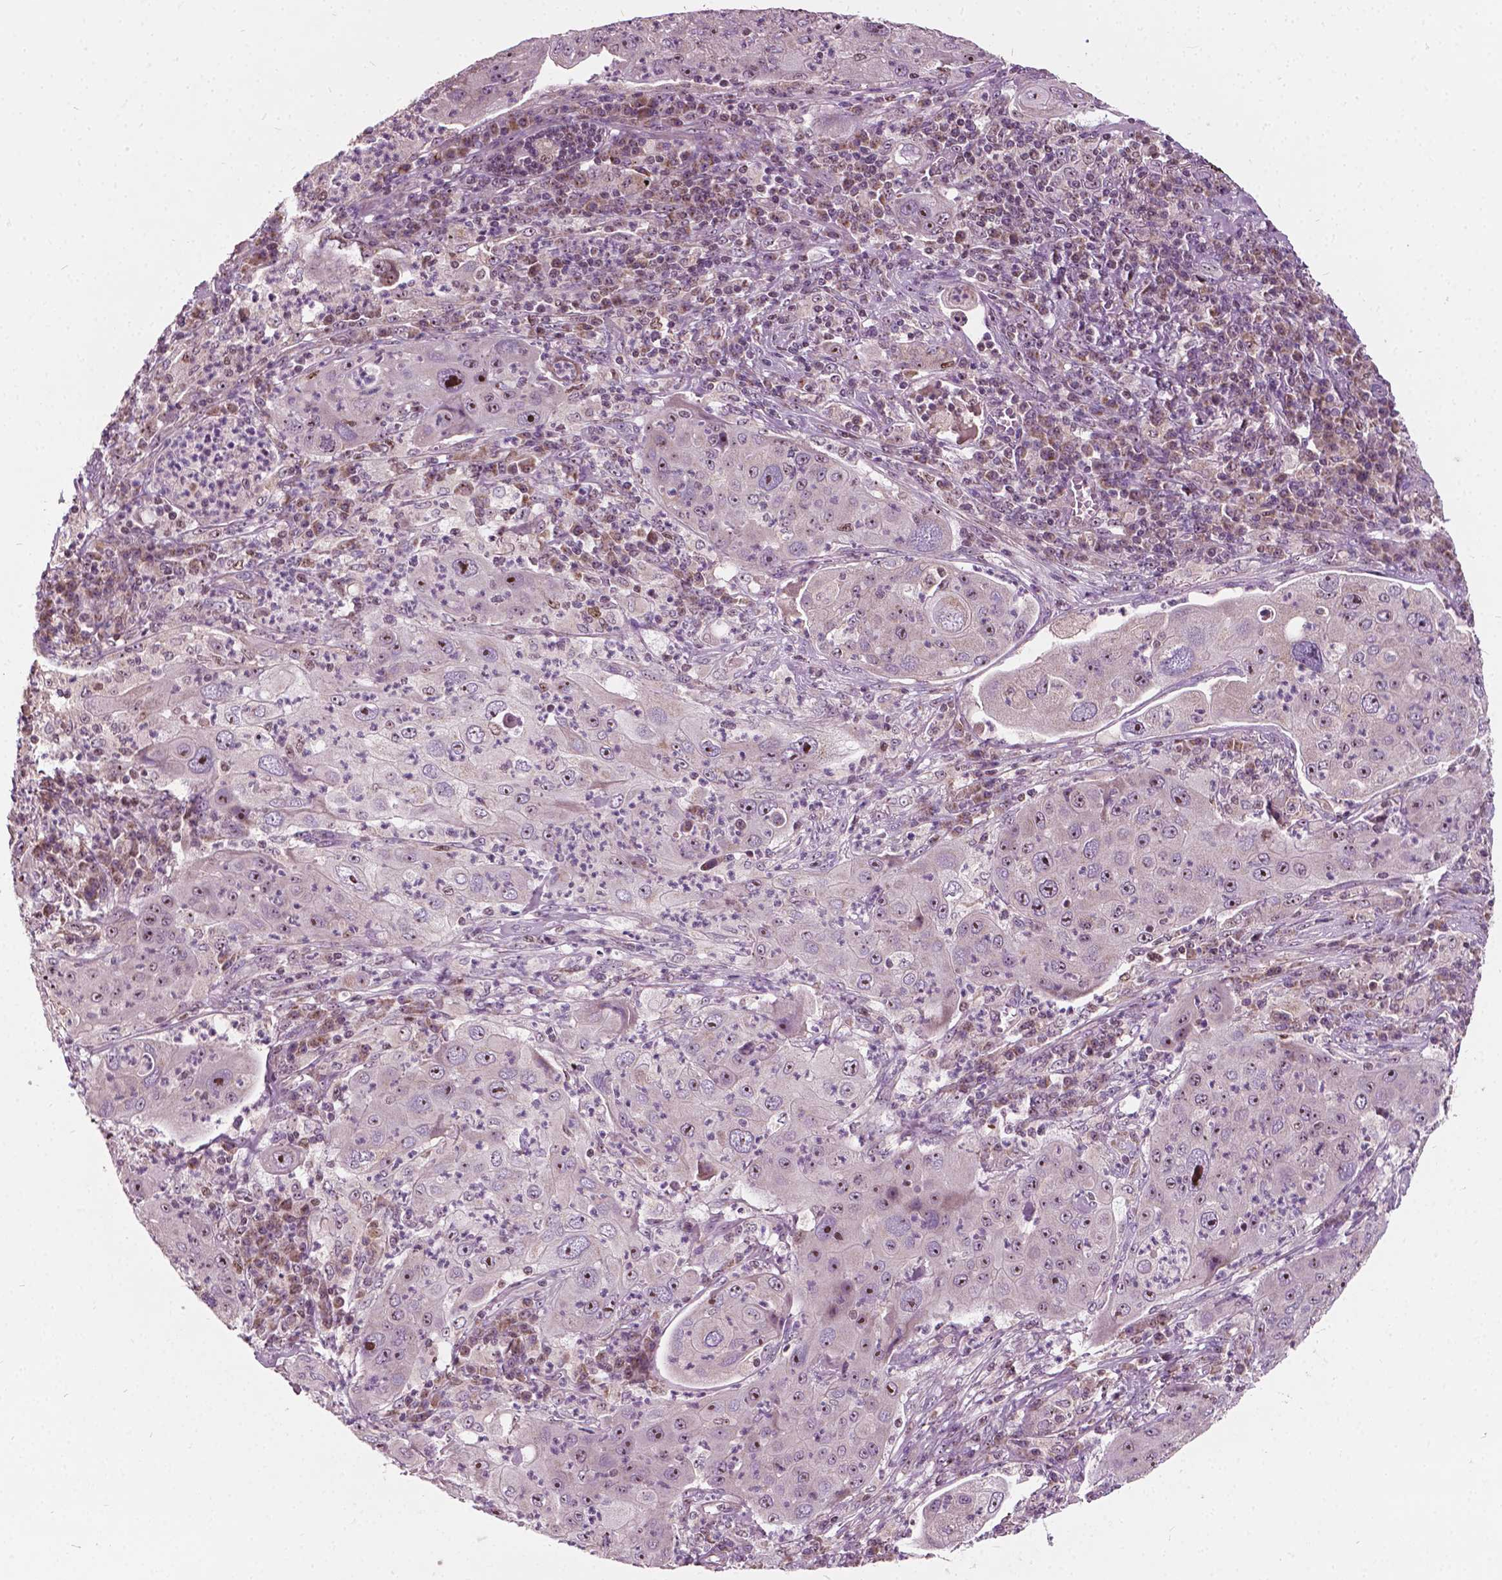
{"staining": {"intensity": "moderate", "quantity": "25%-75%", "location": "nuclear"}, "tissue": "lung cancer", "cell_type": "Tumor cells", "image_type": "cancer", "snomed": [{"axis": "morphology", "description": "Squamous cell carcinoma, NOS"}, {"axis": "topography", "description": "Lung"}], "caption": "The micrograph reveals a brown stain indicating the presence of a protein in the nuclear of tumor cells in lung cancer. (brown staining indicates protein expression, while blue staining denotes nuclei).", "gene": "ODF3L2", "patient": {"sex": "female", "age": 59}}